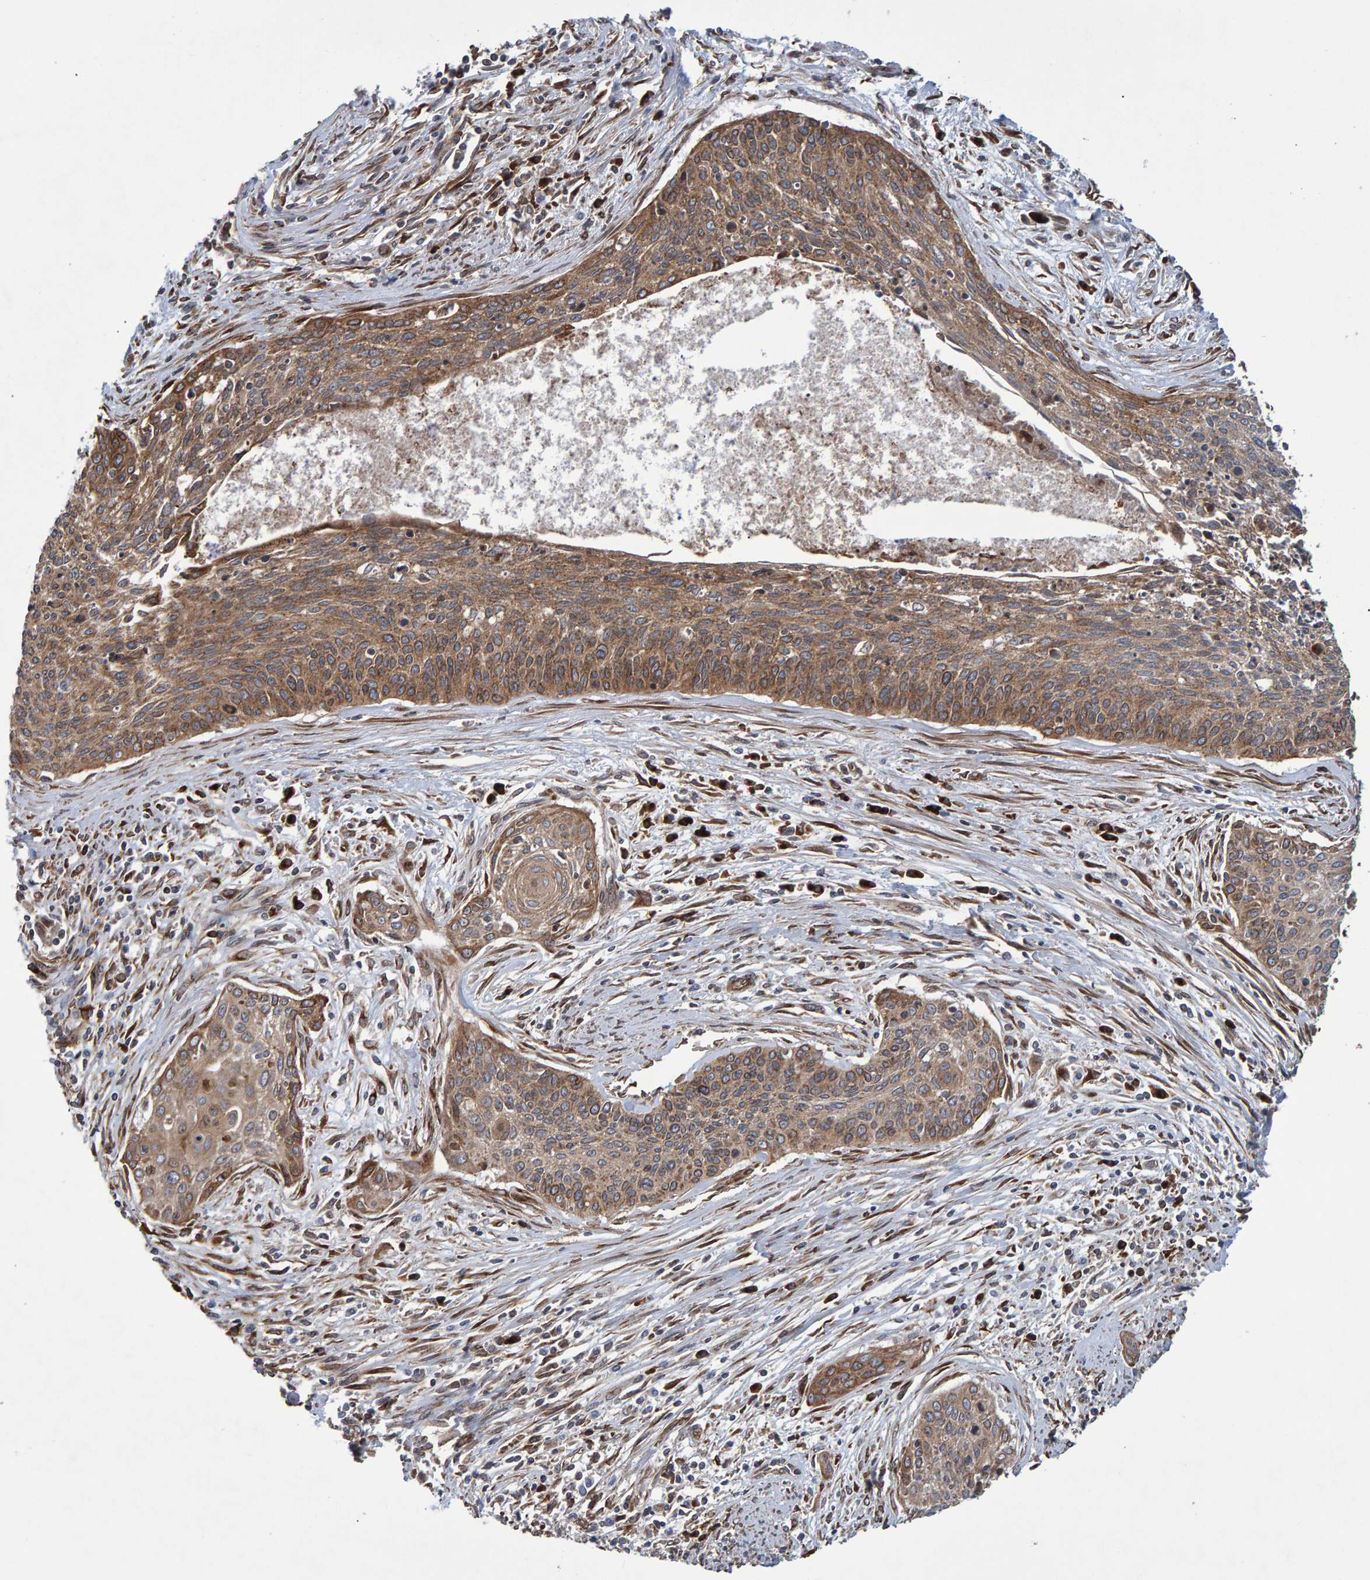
{"staining": {"intensity": "moderate", "quantity": ">75%", "location": "cytoplasmic/membranous"}, "tissue": "cervical cancer", "cell_type": "Tumor cells", "image_type": "cancer", "snomed": [{"axis": "morphology", "description": "Squamous cell carcinoma, NOS"}, {"axis": "topography", "description": "Cervix"}], "caption": "Moderate cytoplasmic/membranous positivity for a protein is seen in about >75% of tumor cells of squamous cell carcinoma (cervical) using IHC.", "gene": "FAM117A", "patient": {"sex": "female", "age": 55}}